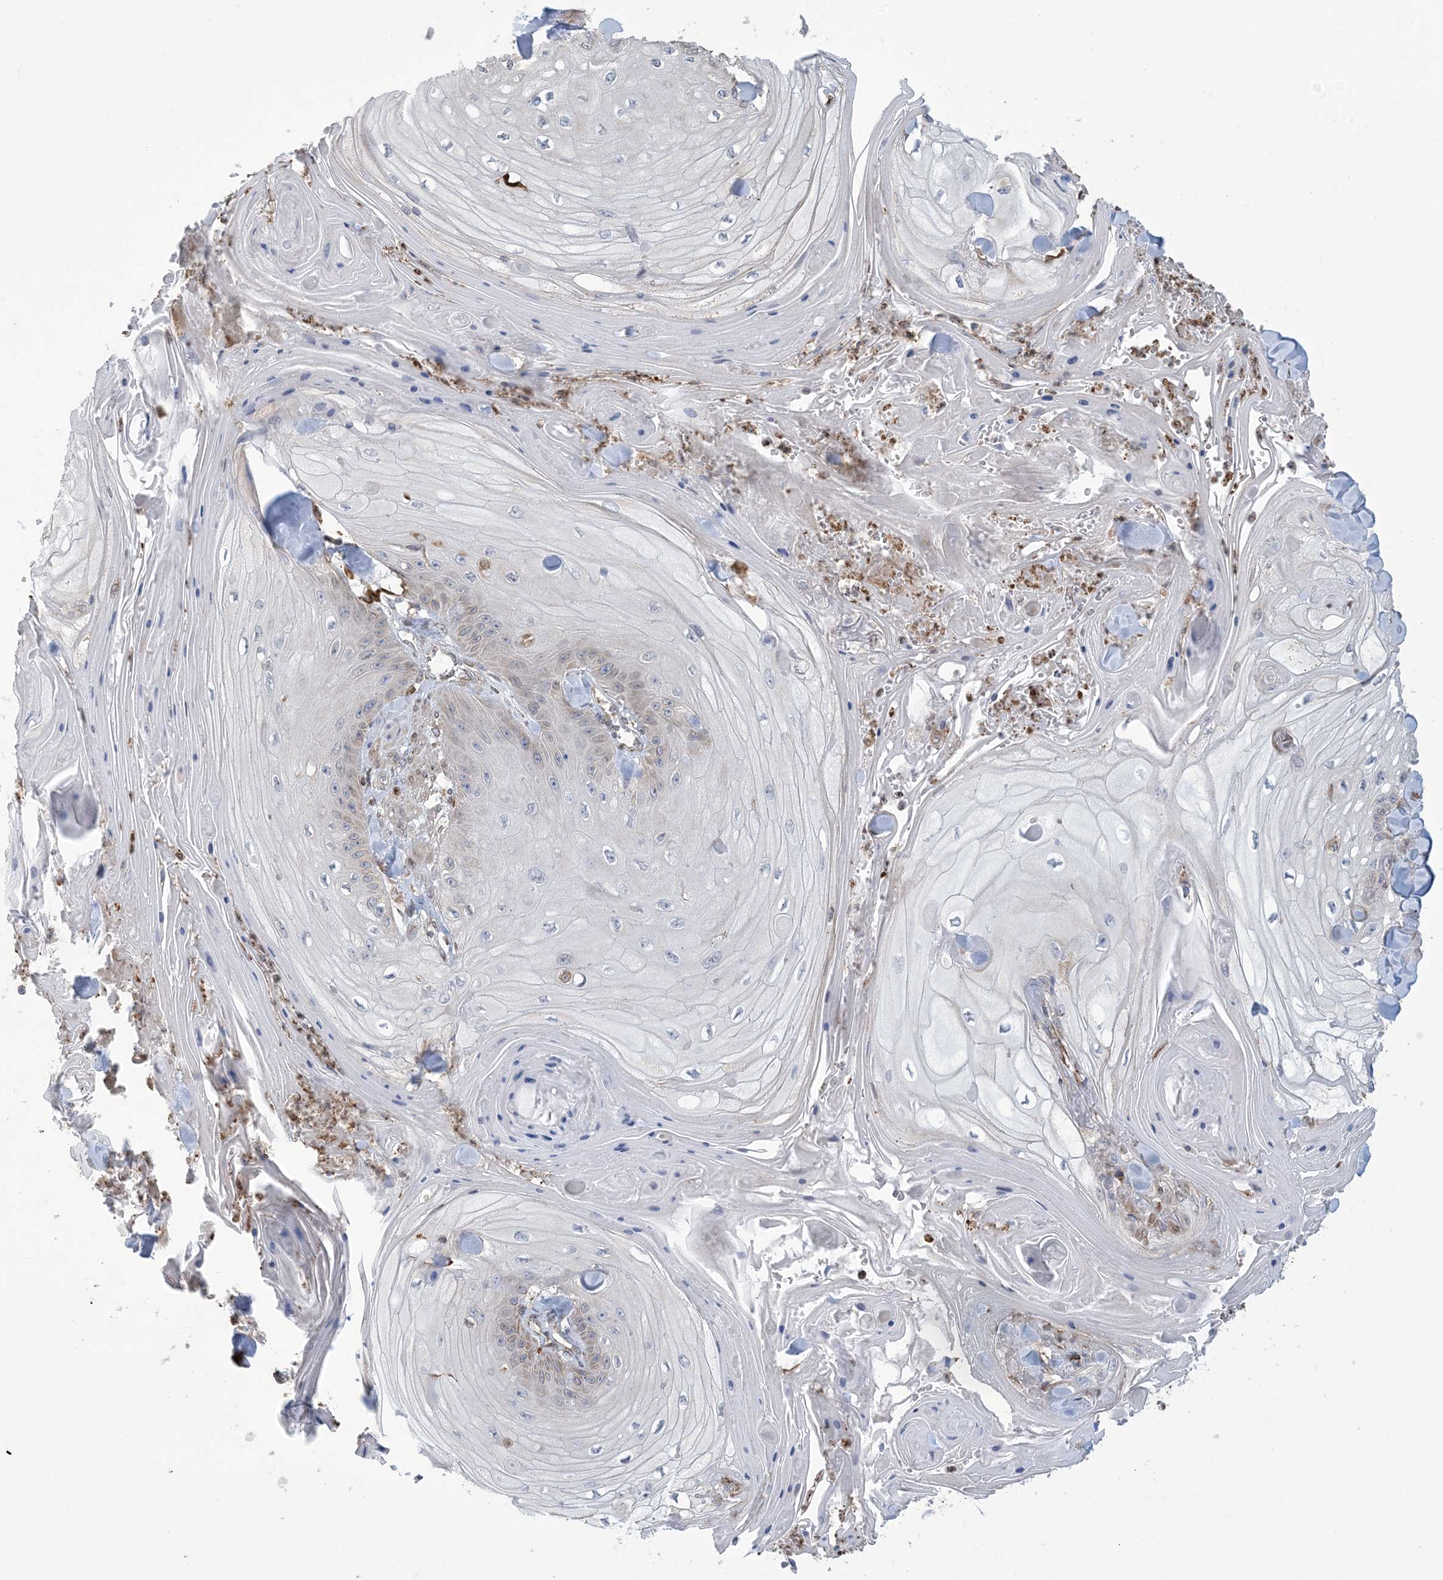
{"staining": {"intensity": "weak", "quantity": "<25%", "location": "cytoplasmic/membranous"}, "tissue": "skin cancer", "cell_type": "Tumor cells", "image_type": "cancer", "snomed": [{"axis": "morphology", "description": "Squamous cell carcinoma, NOS"}, {"axis": "topography", "description": "Skin"}], "caption": "DAB immunohistochemical staining of human skin cancer reveals no significant staining in tumor cells.", "gene": "SHANK1", "patient": {"sex": "male", "age": 74}}